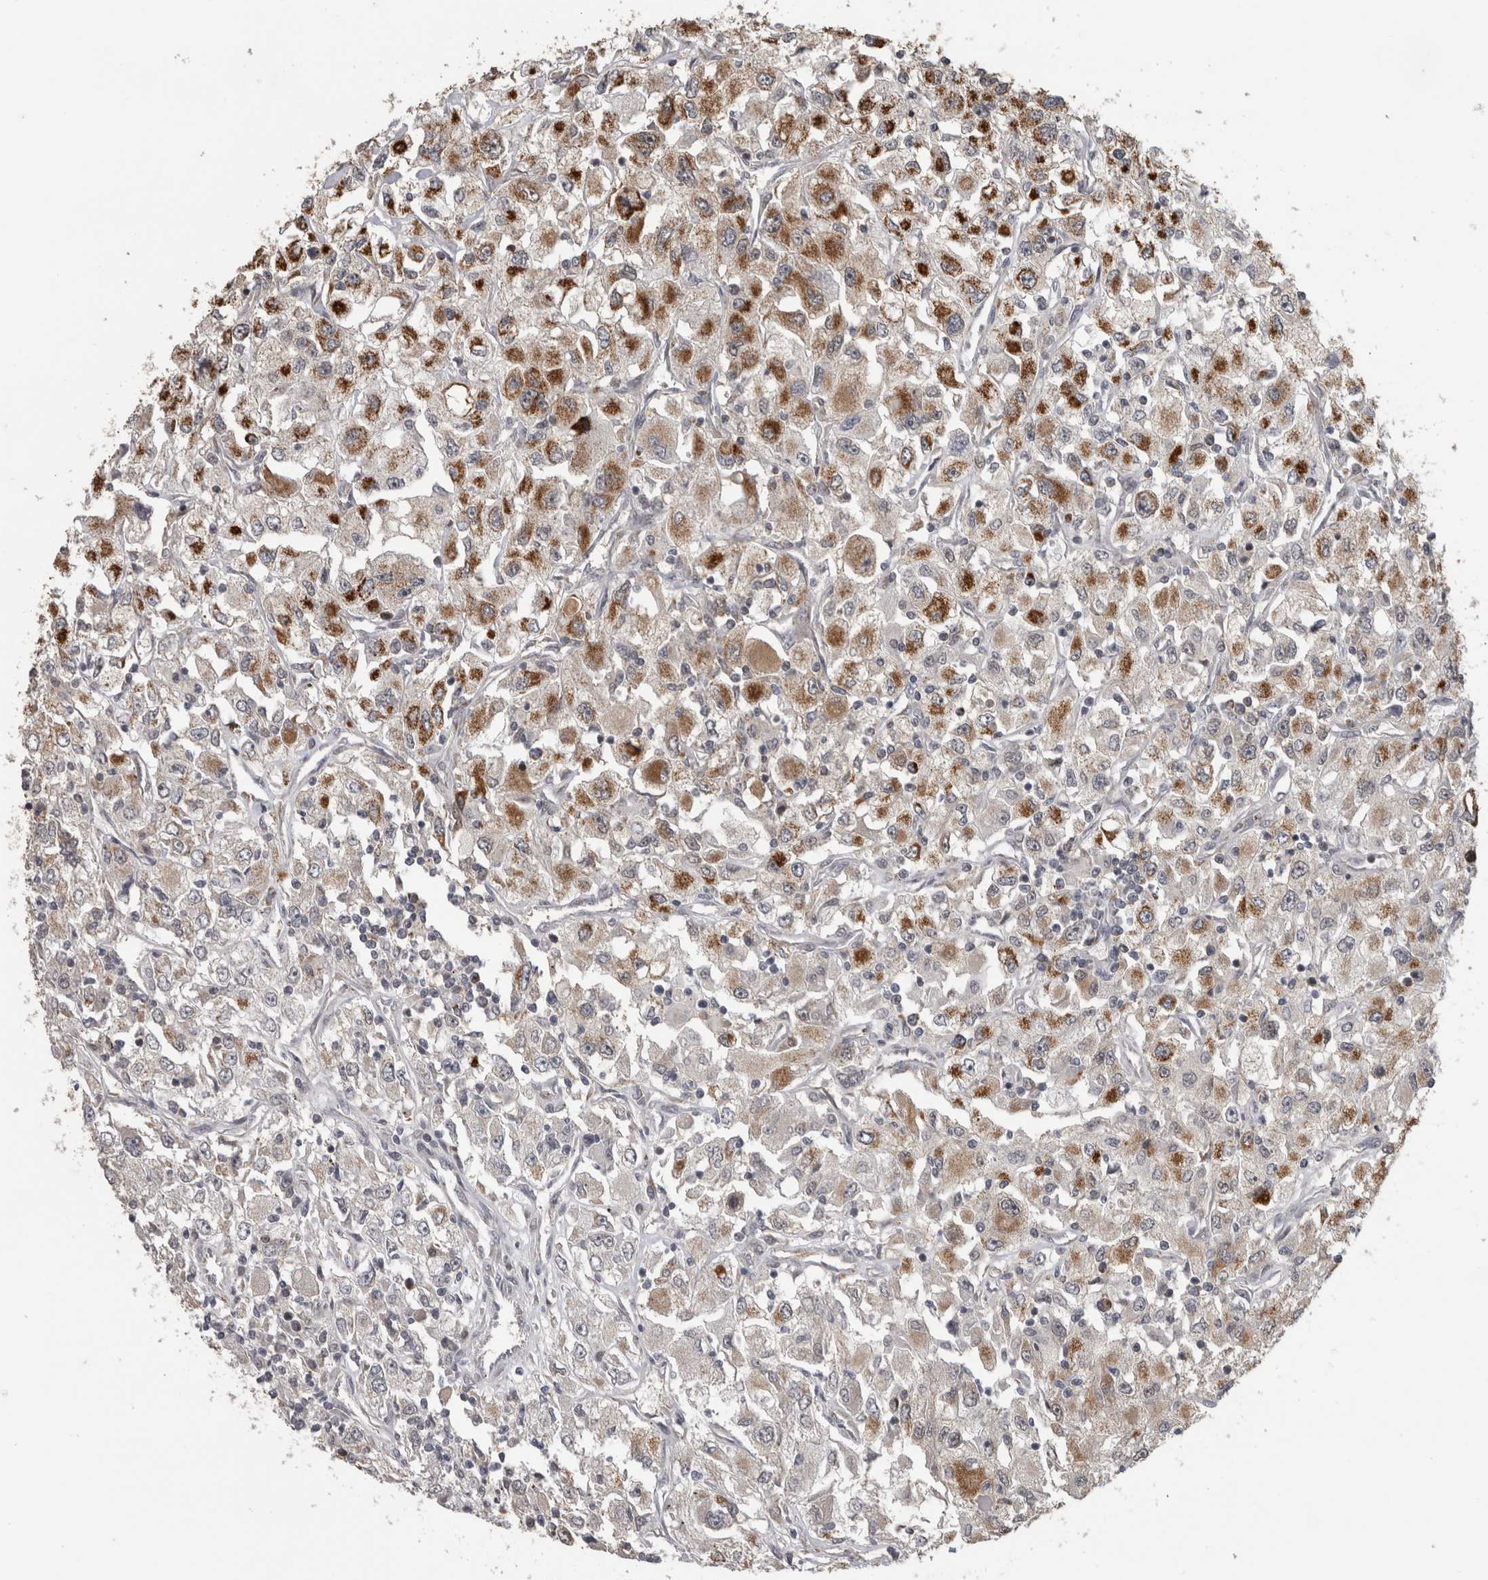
{"staining": {"intensity": "strong", "quantity": "25%-75%", "location": "cytoplasmic/membranous"}, "tissue": "renal cancer", "cell_type": "Tumor cells", "image_type": "cancer", "snomed": [{"axis": "morphology", "description": "Adenocarcinoma, NOS"}, {"axis": "topography", "description": "Kidney"}], "caption": "Renal cancer (adenocarcinoma) stained with immunohistochemistry (IHC) exhibits strong cytoplasmic/membranous positivity in about 25%-75% of tumor cells.", "gene": "OR2K2", "patient": {"sex": "female", "age": 52}}